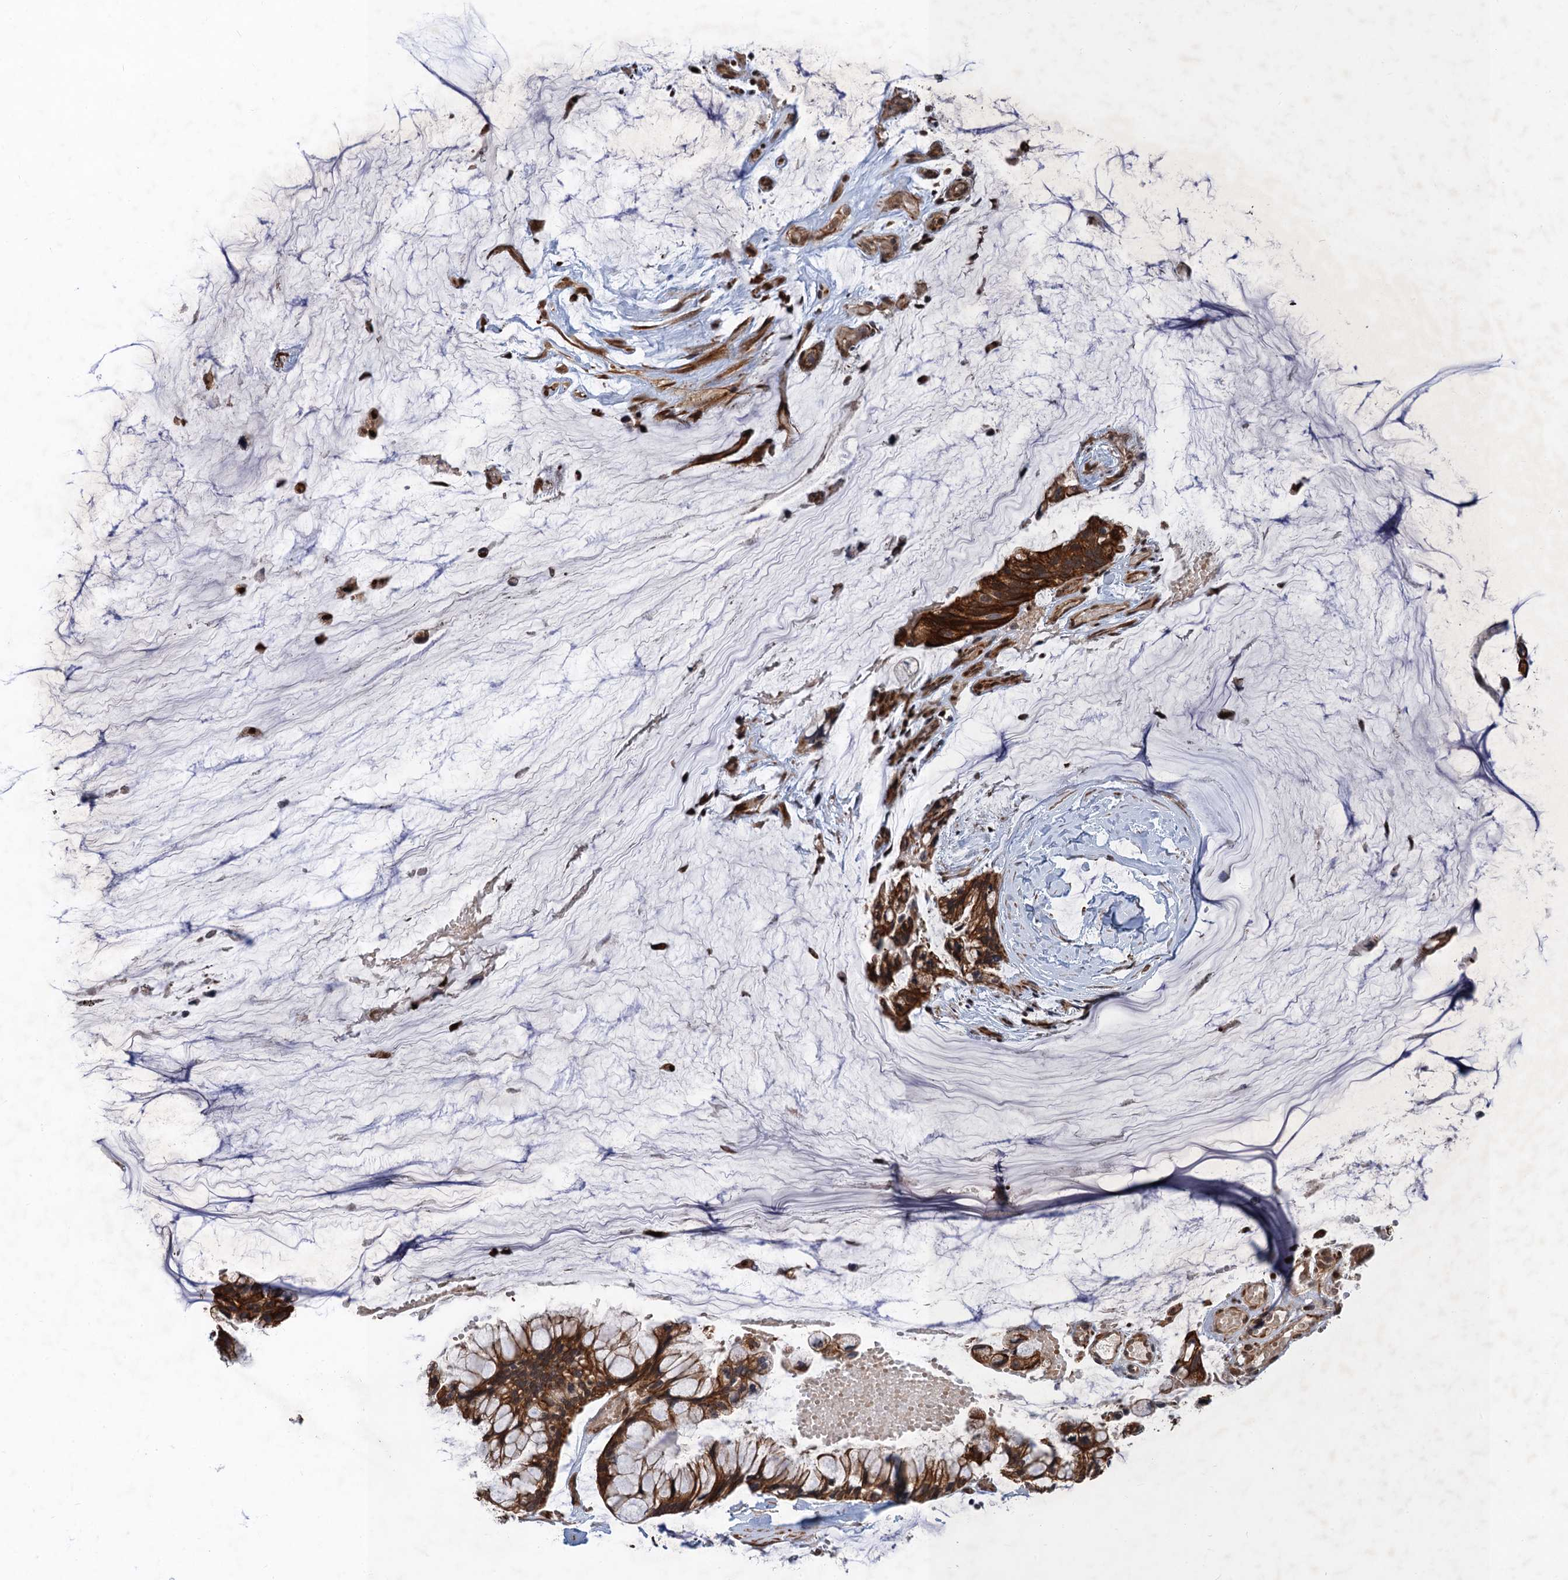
{"staining": {"intensity": "strong", "quantity": ">75%", "location": "cytoplasmic/membranous"}, "tissue": "ovarian cancer", "cell_type": "Tumor cells", "image_type": "cancer", "snomed": [{"axis": "morphology", "description": "Cystadenocarcinoma, mucinous, NOS"}, {"axis": "topography", "description": "Ovary"}], "caption": "Immunohistochemical staining of ovarian mucinous cystadenocarcinoma reveals high levels of strong cytoplasmic/membranous expression in approximately >75% of tumor cells. Nuclei are stained in blue.", "gene": "TTC31", "patient": {"sex": "female", "age": 39}}